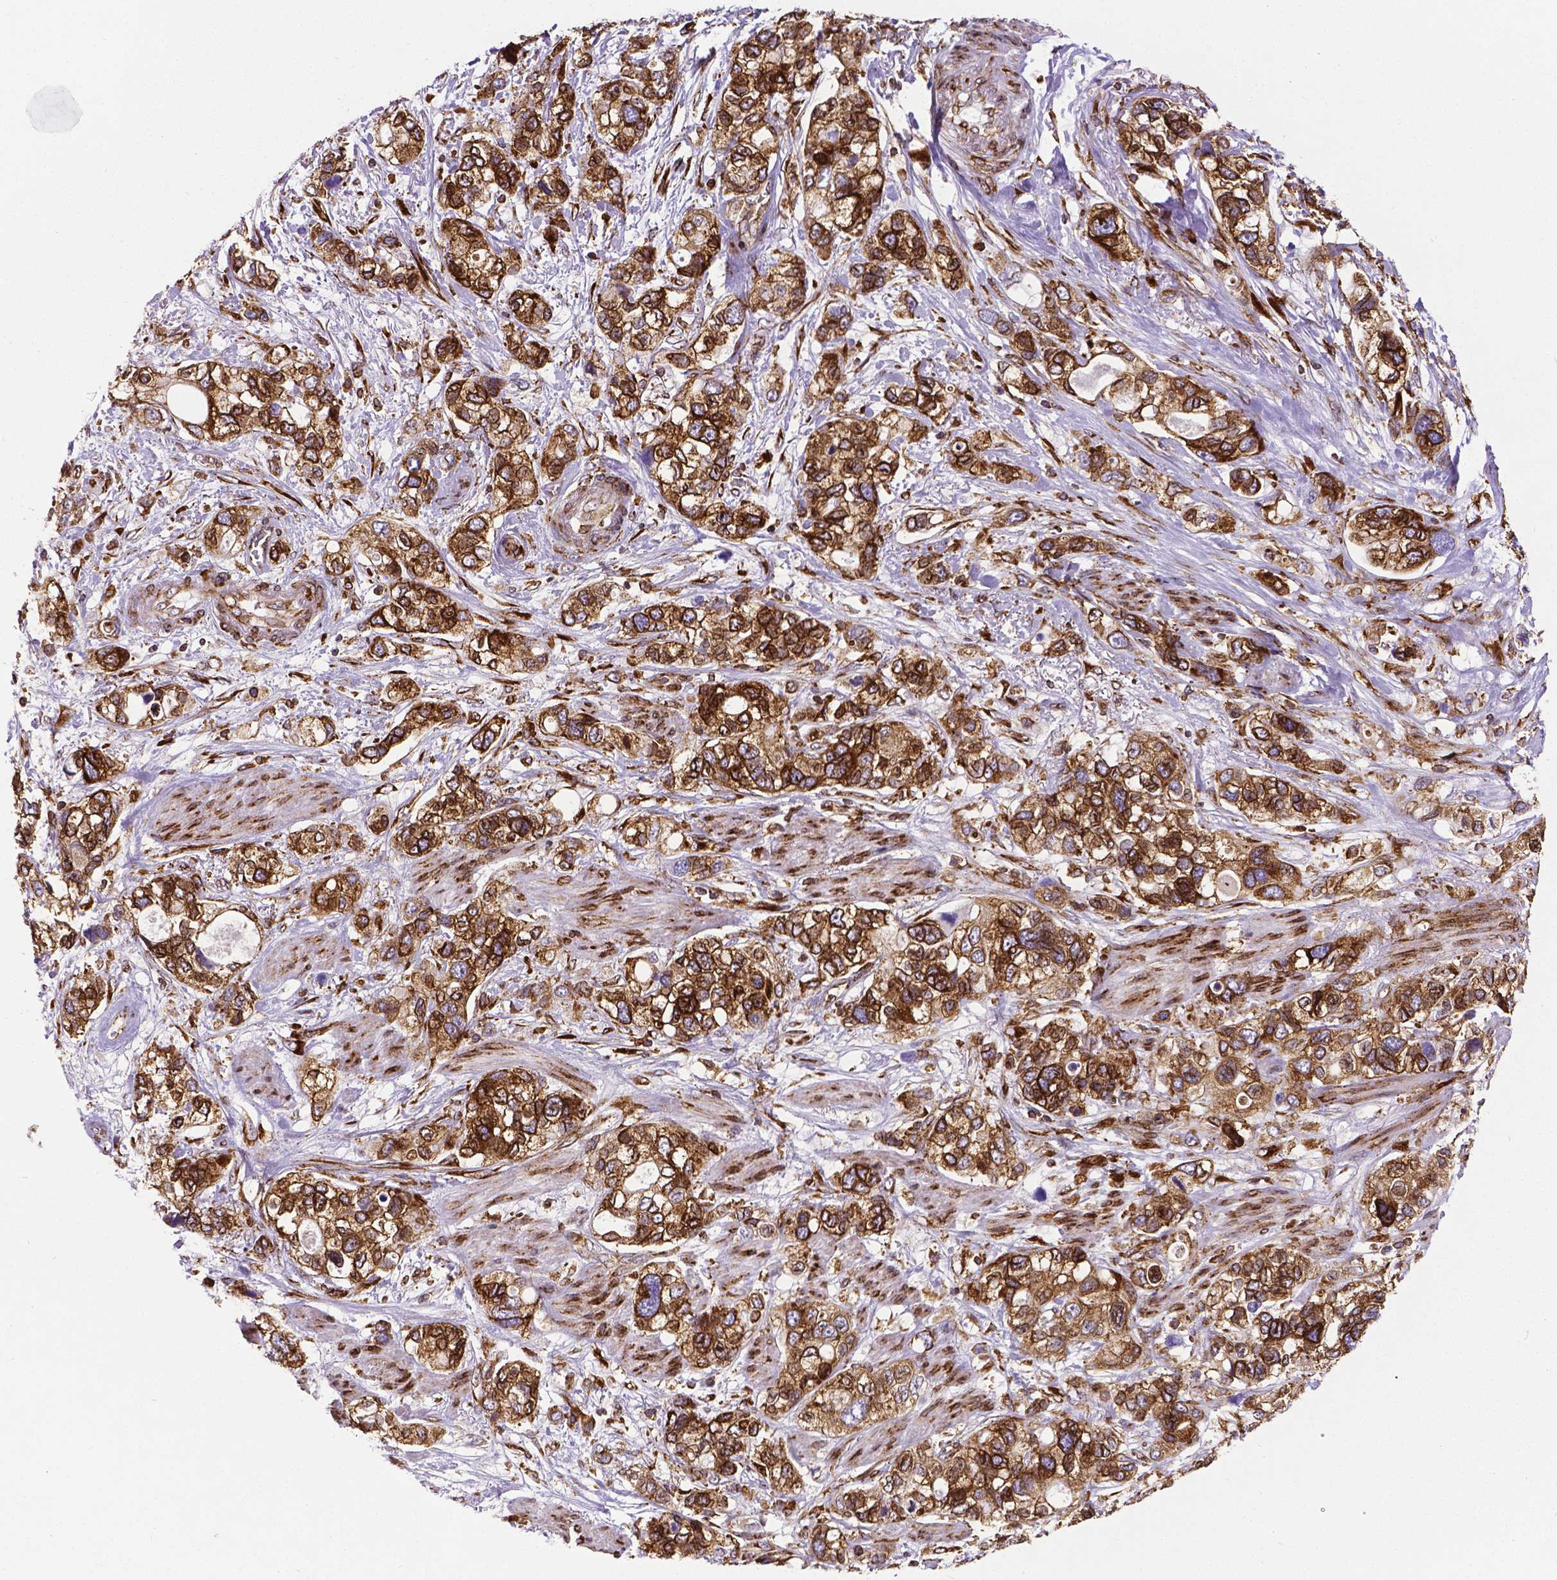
{"staining": {"intensity": "strong", "quantity": ">75%", "location": "cytoplasmic/membranous"}, "tissue": "stomach cancer", "cell_type": "Tumor cells", "image_type": "cancer", "snomed": [{"axis": "morphology", "description": "Adenocarcinoma, NOS"}, {"axis": "topography", "description": "Stomach, upper"}], "caption": "DAB immunohistochemical staining of human stomach cancer (adenocarcinoma) exhibits strong cytoplasmic/membranous protein positivity in approximately >75% of tumor cells.", "gene": "MTDH", "patient": {"sex": "female", "age": 81}}